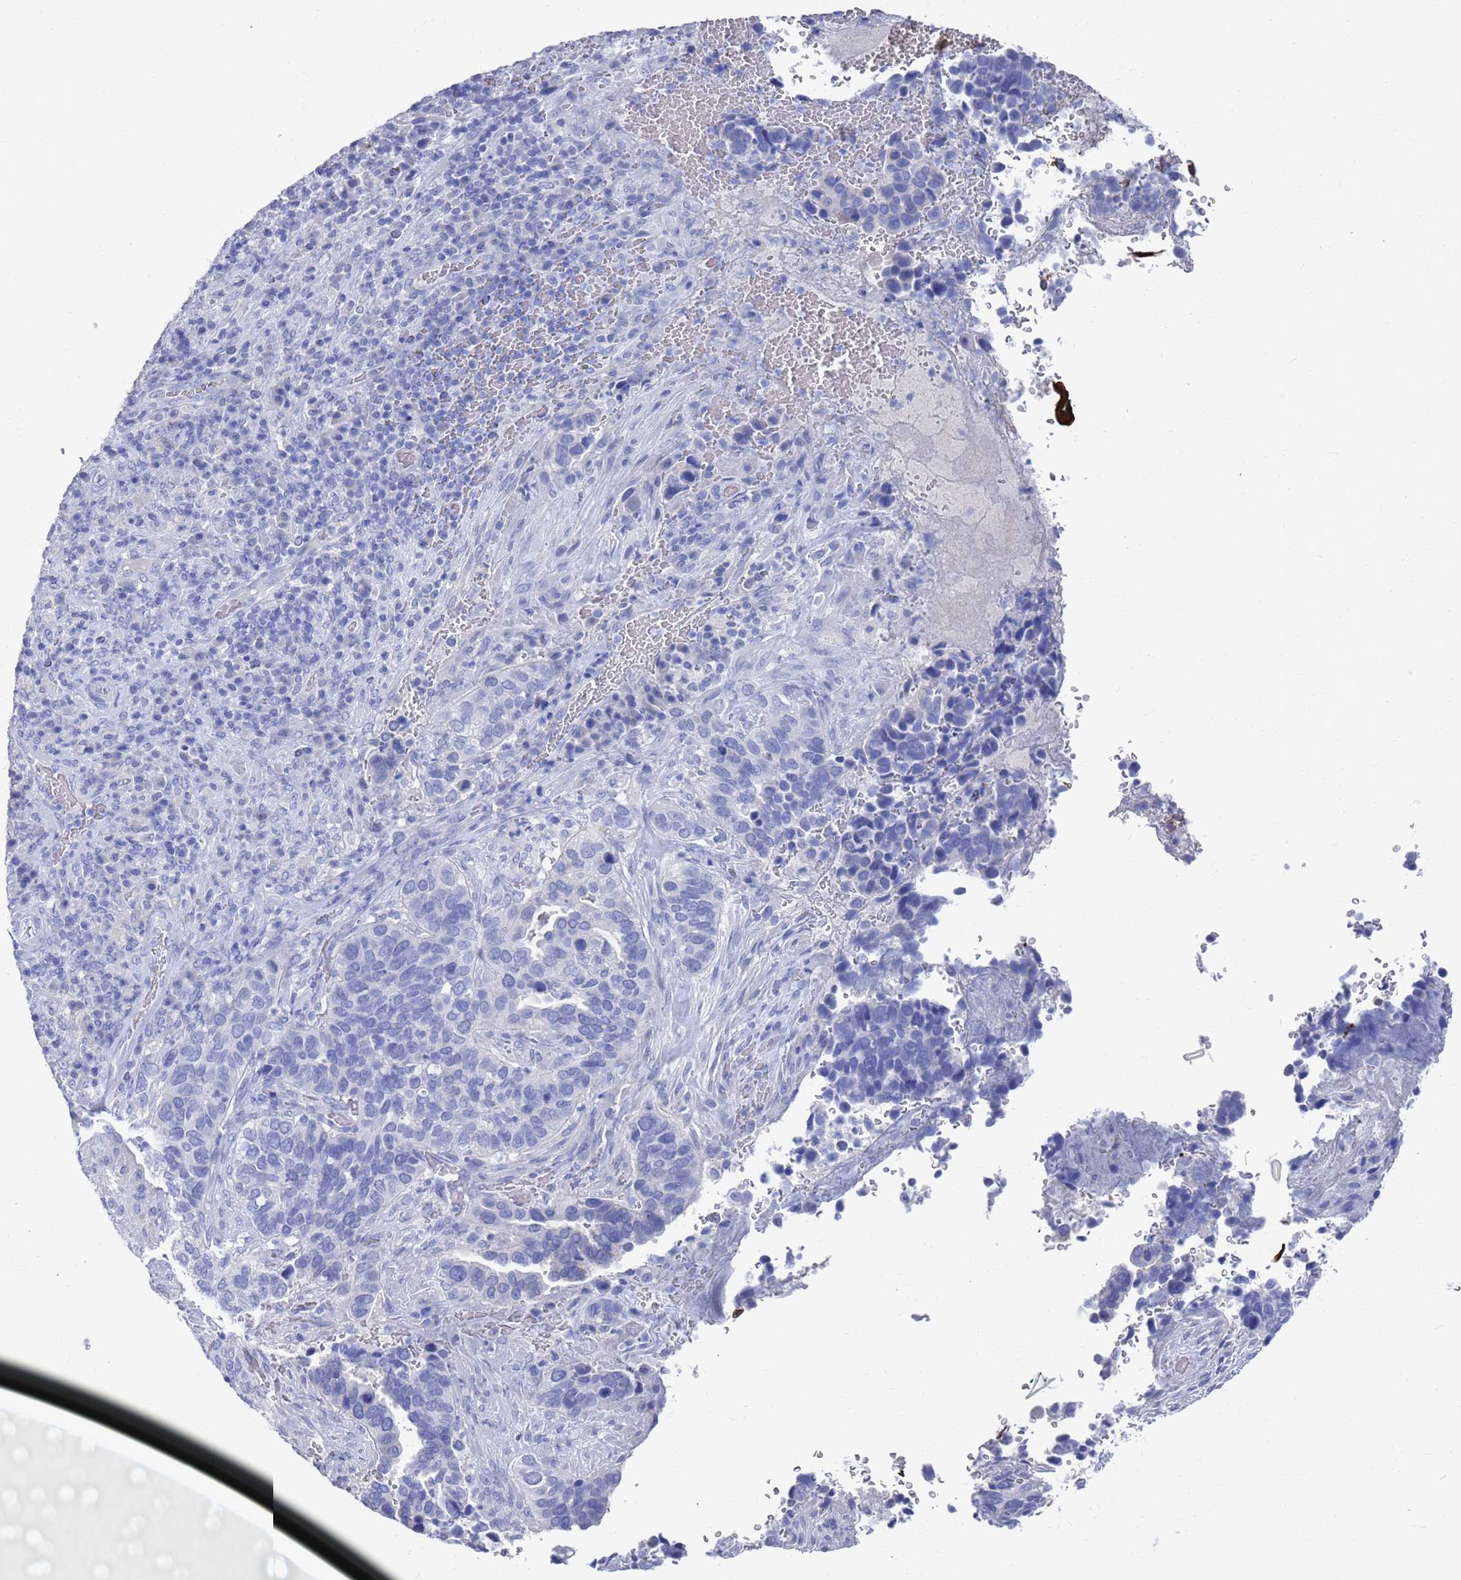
{"staining": {"intensity": "negative", "quantity": "none", "location": "none"}, "tissue": "cervical cancer", "cell_type": "Tumor cells", "image_type": "cancer", "snomed": [{"axis": "morphology", "description": "Squamous cell carcinoma, NOS"}, {"axis": "topography", "description": "Cervix"}], "caption": "This is an IHC image of human cervical cancer (squamous cell carcinoma). There is no positivity in tumor cells.", "gene": "MTMR2", "patient": {"sex": "female", "age": 38}}